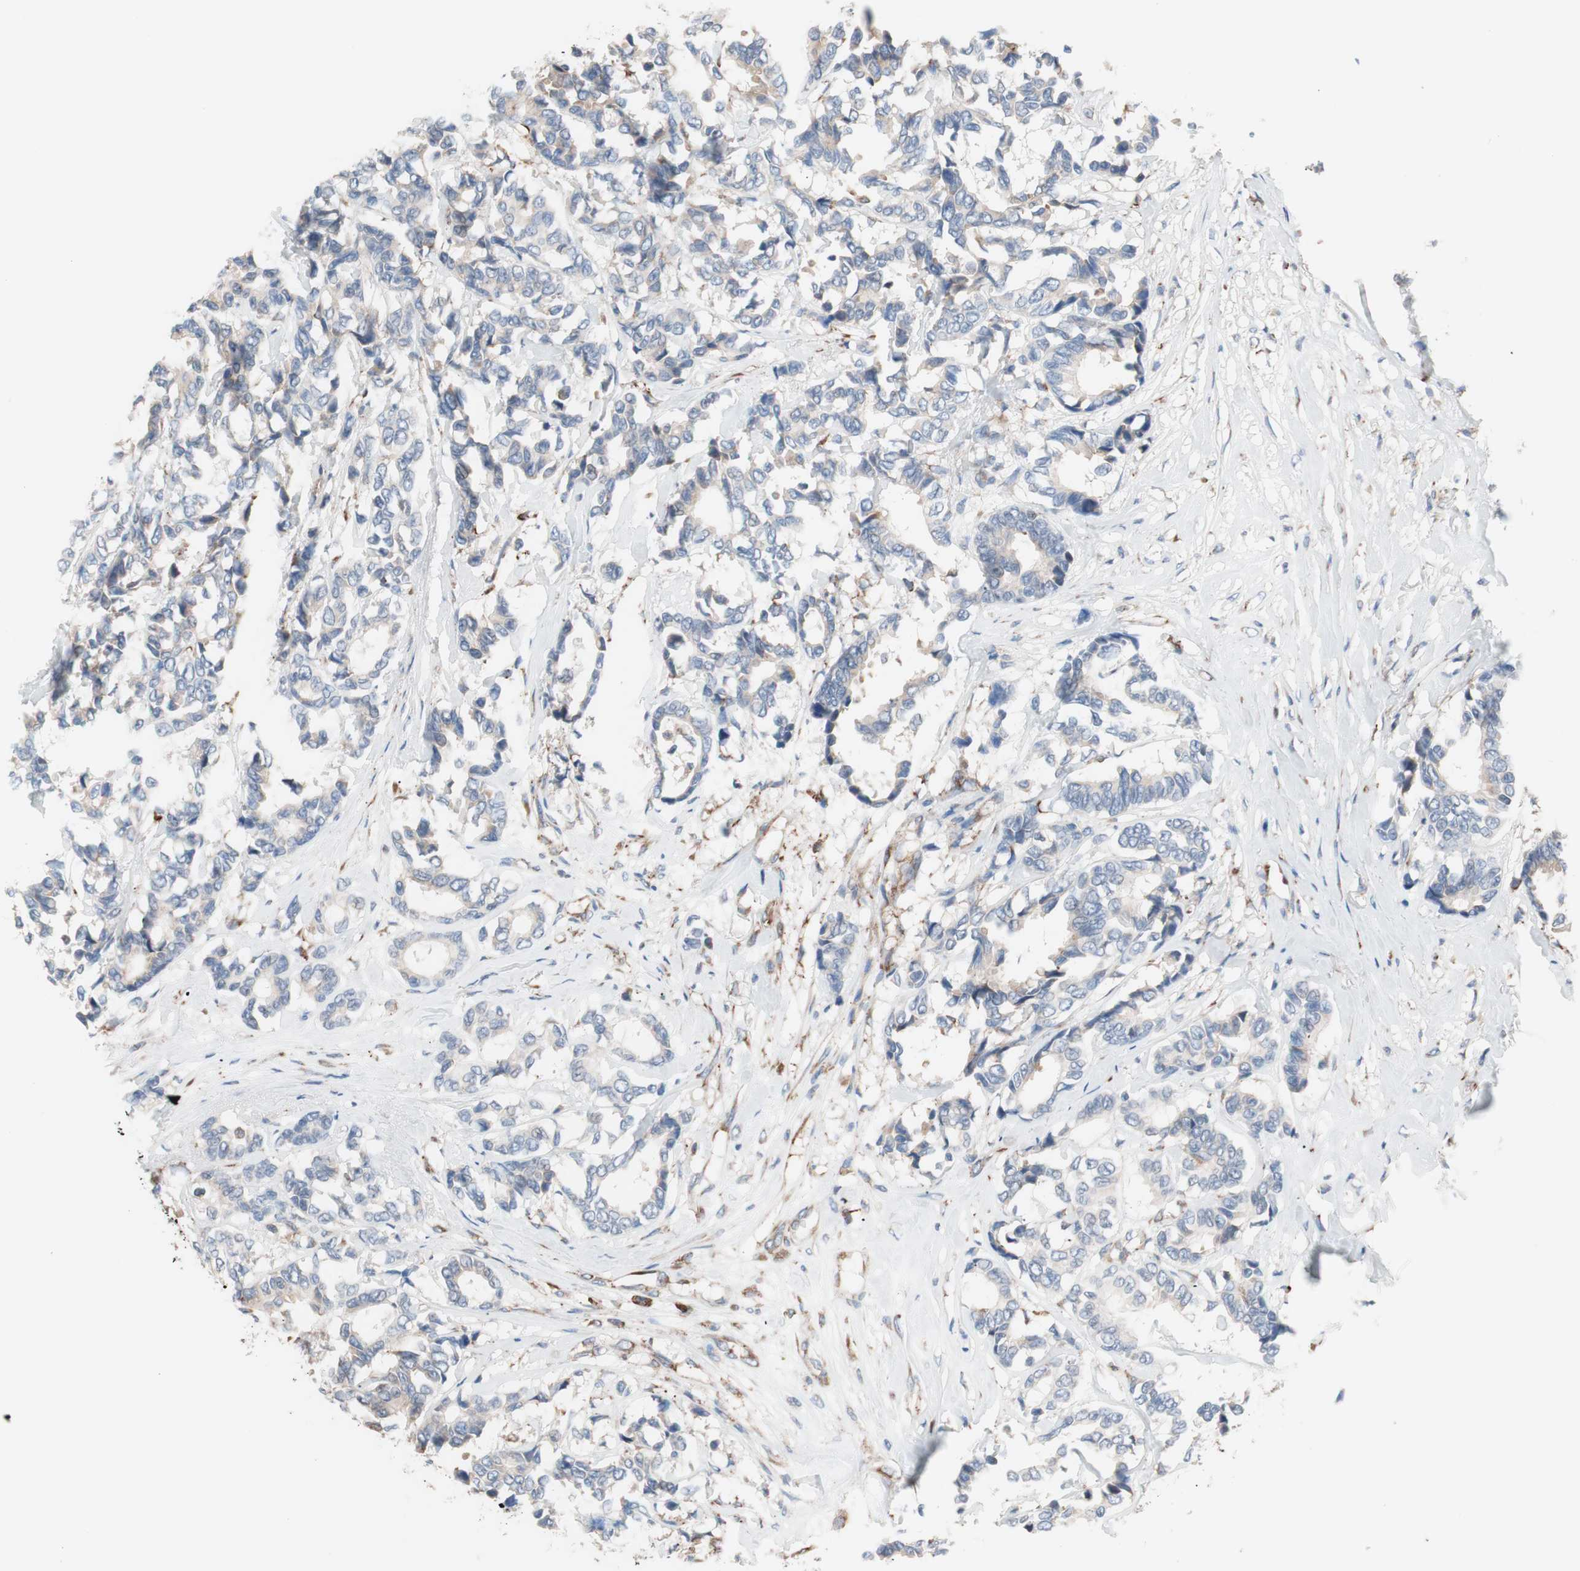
{"staining": {"intensity": "weak", "quantity": "<25%", "location": "cytoplasmic/membranous"}, "tissue": "breast cancer", "cell_type": "Tumor cells", "image_type": "cancer", "snomed": [{"axis": "morphology", "description": "Duct carcinoma"}, {"axis": "topography", "description": "Breast"}], "caption": "A high-resolution histopathology image shows immunohistochemistry (IHC) staining of breast intraductal carcinoma, which demonstrates no significant staining in tumor cells. (DAB IHC with hematoxylin counter stain).", "gene": "SLC27A4", "patient": {"sex": "female", "age": 87}}